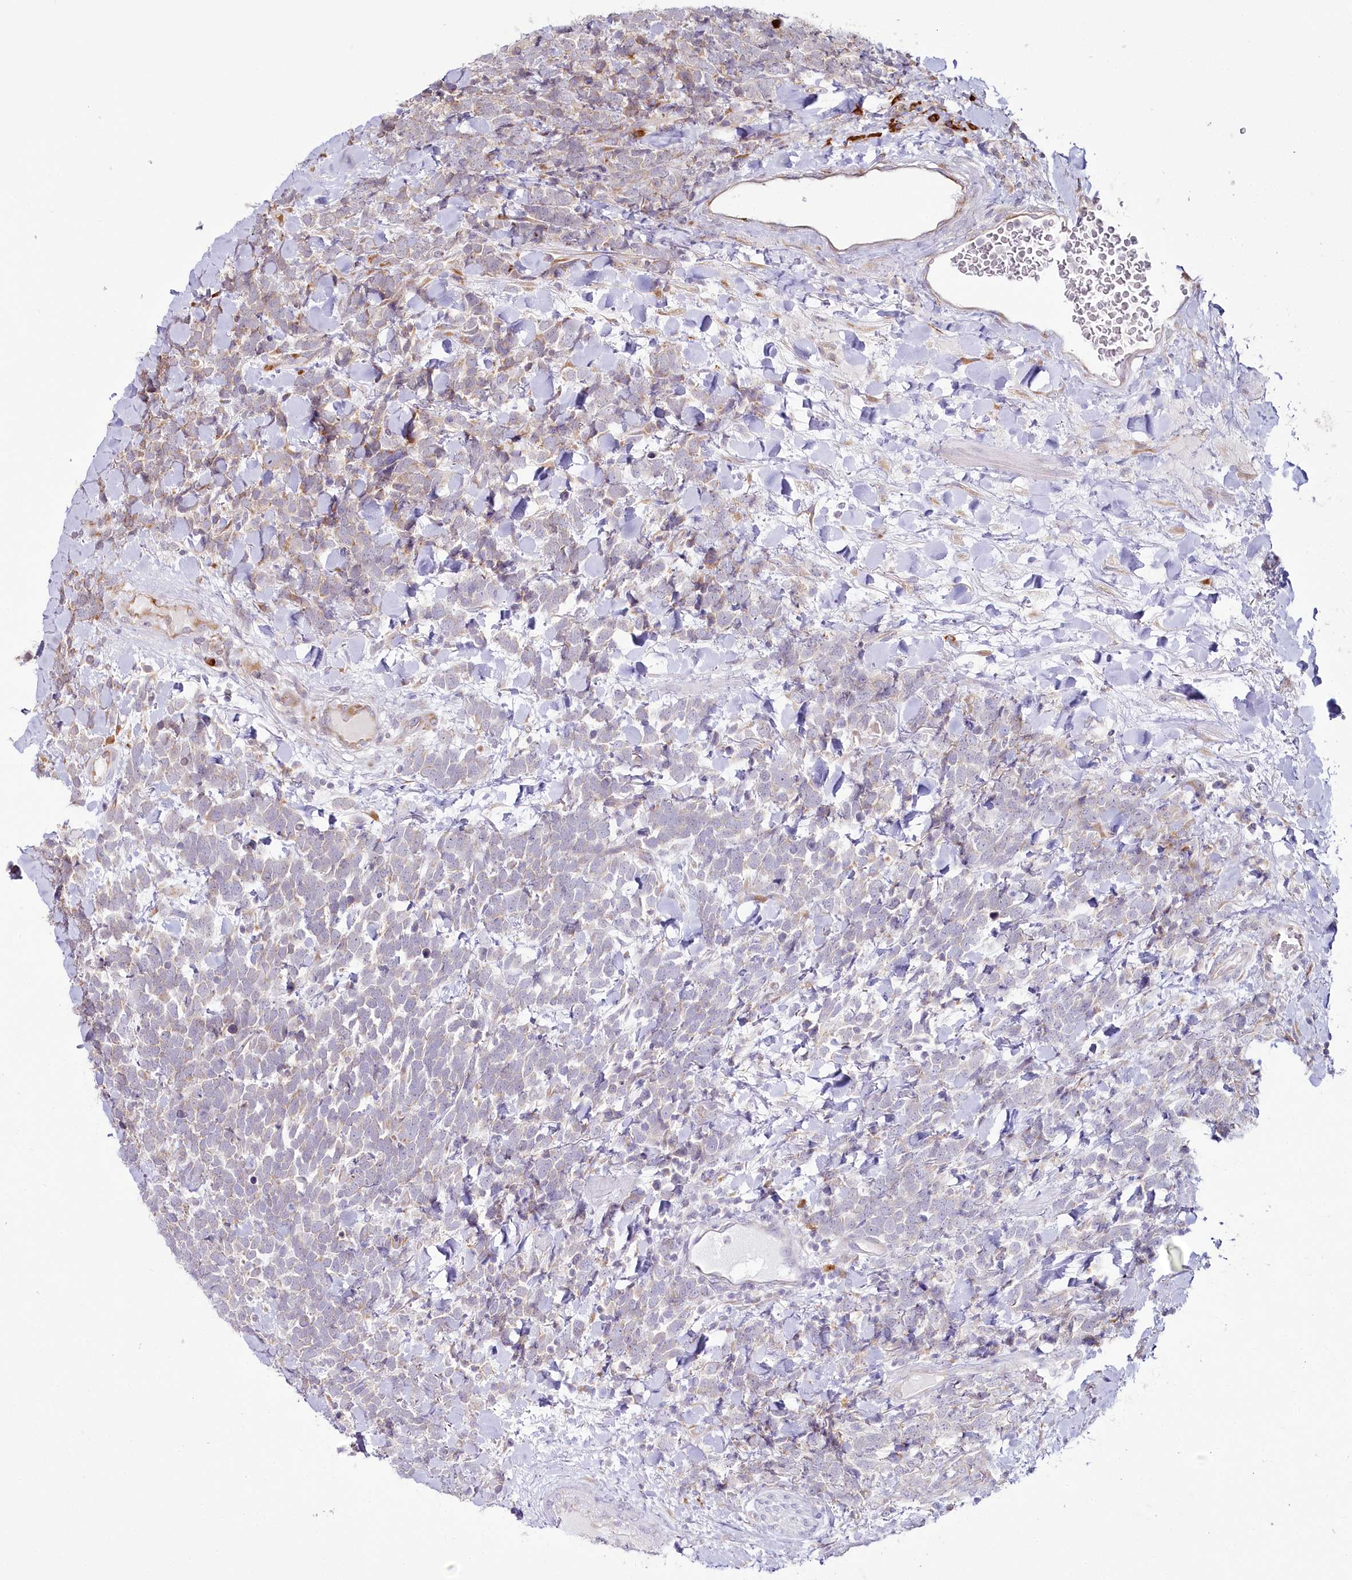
{"staining": {"intensity": "moderate", "quantity": "<25%", "location": "cytoplasmic/membranous"}, "tissue": "urothelial cancer", "cell_type": "Tumor cells", "image_type": "cancer", "snomed": [{"axis": "morphology", "description": "Urothelial carcinoma, High grade"}, {"axis": "topography", "description": "Urinary bladder"}], "caption": "This micrograph demonstrates immunohistochemistry staining of urothelial cancer, with low moderate cytoplasmic/membranous expression in approximately <25% of tumor cells.", "gene": "POGLUT1", "patient": {"sex": "female", "age": 82}}